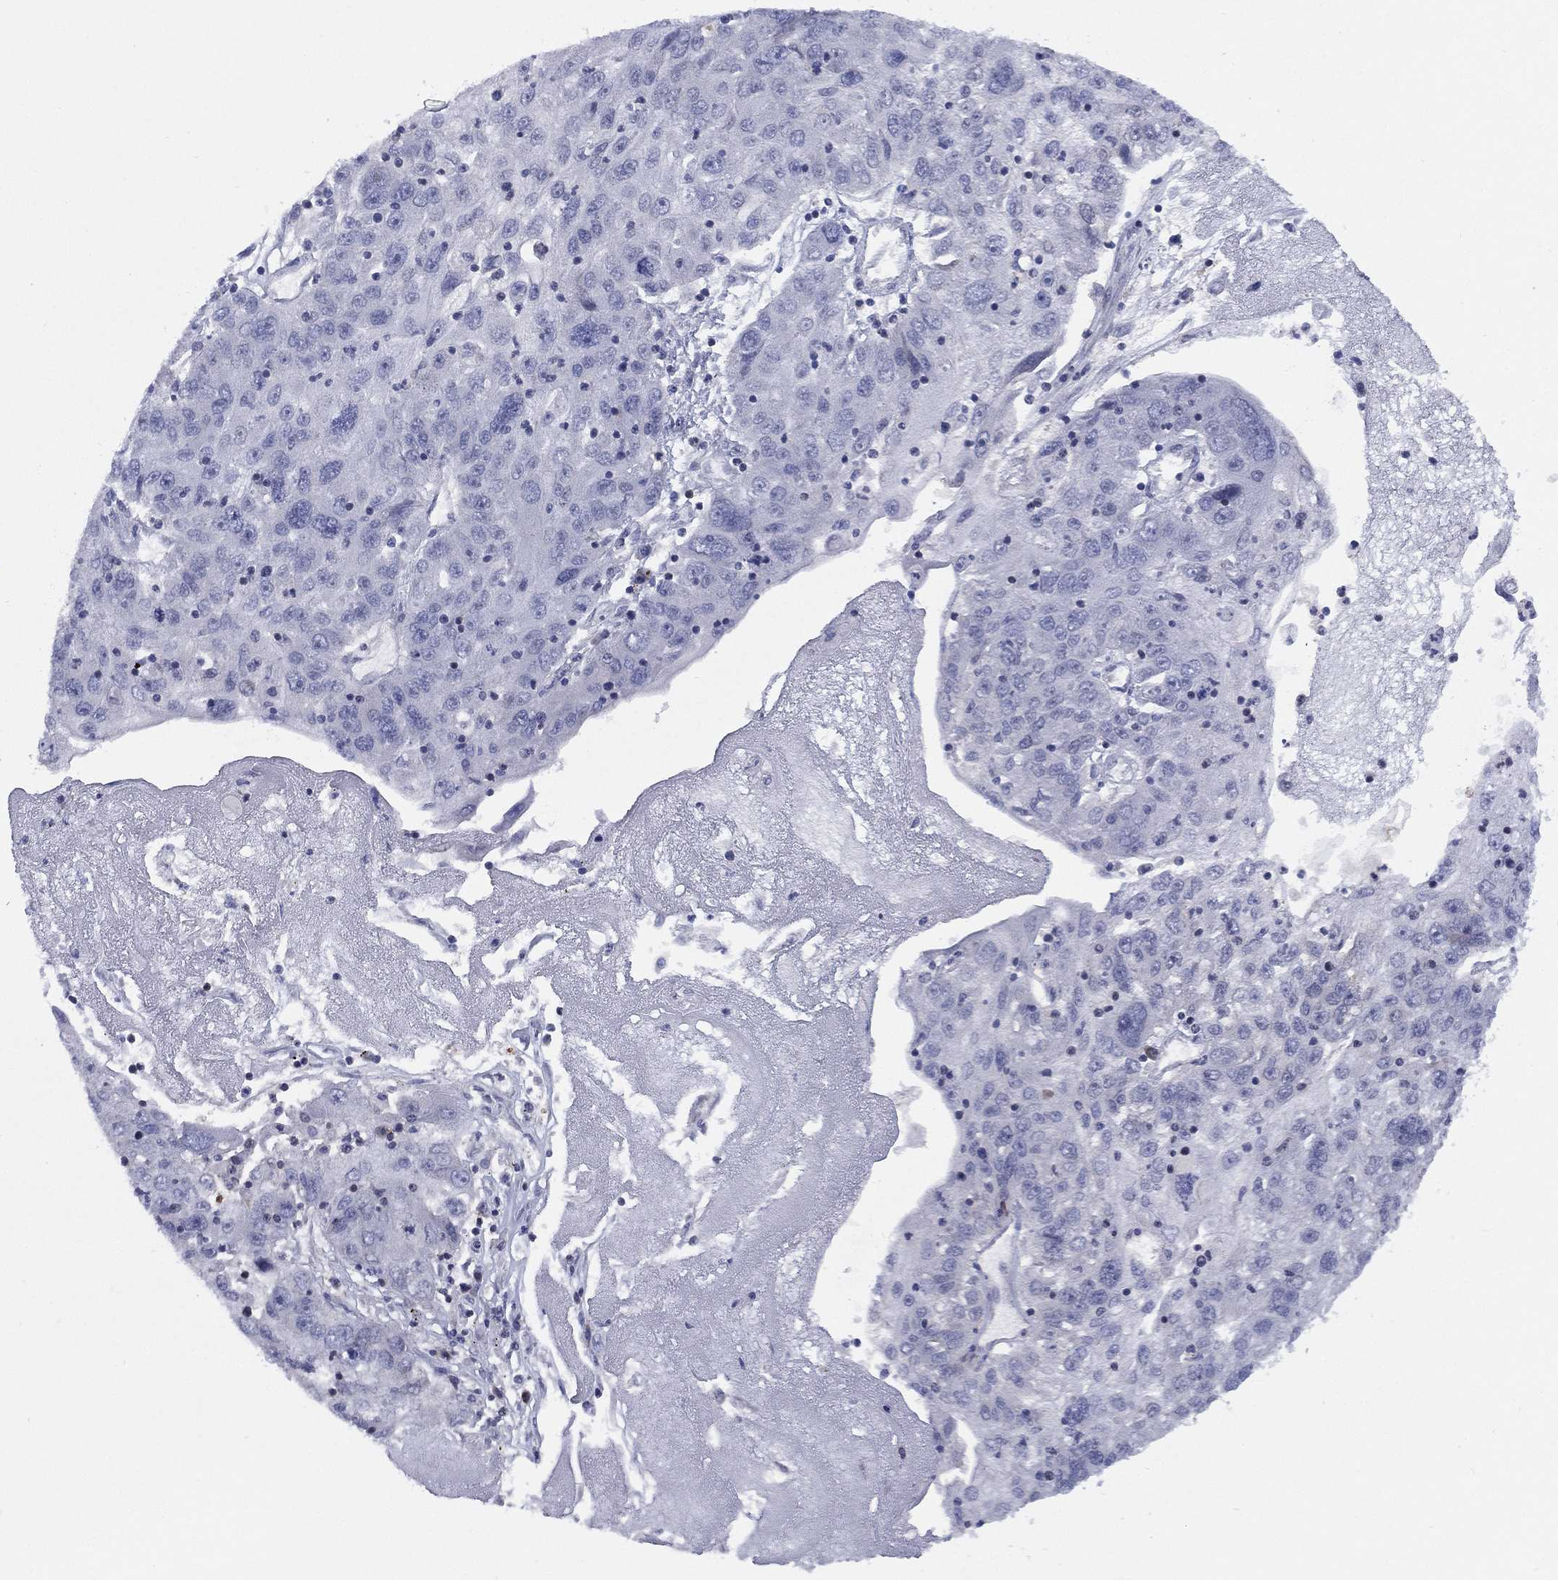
{"staining": {"intensity": "negative", "quantity": "none", "location": "none"}, "tissue": "stomach cancer", "cell_type": "Tumor cells", "image_type": "cancer", "snomed": [{"axis": "morphology", "description": "Adenocarcinoma, NOS"}, {"axis": "topography", "description": "Stomach"}], "caption": "This is a photomicrograph of immunohistochemistry staining of stomach adenocarcinoma, which shows no staining in tumor cells.", "gene": "SLC4A4", "patient": {"sex": "male", "age": 56}}